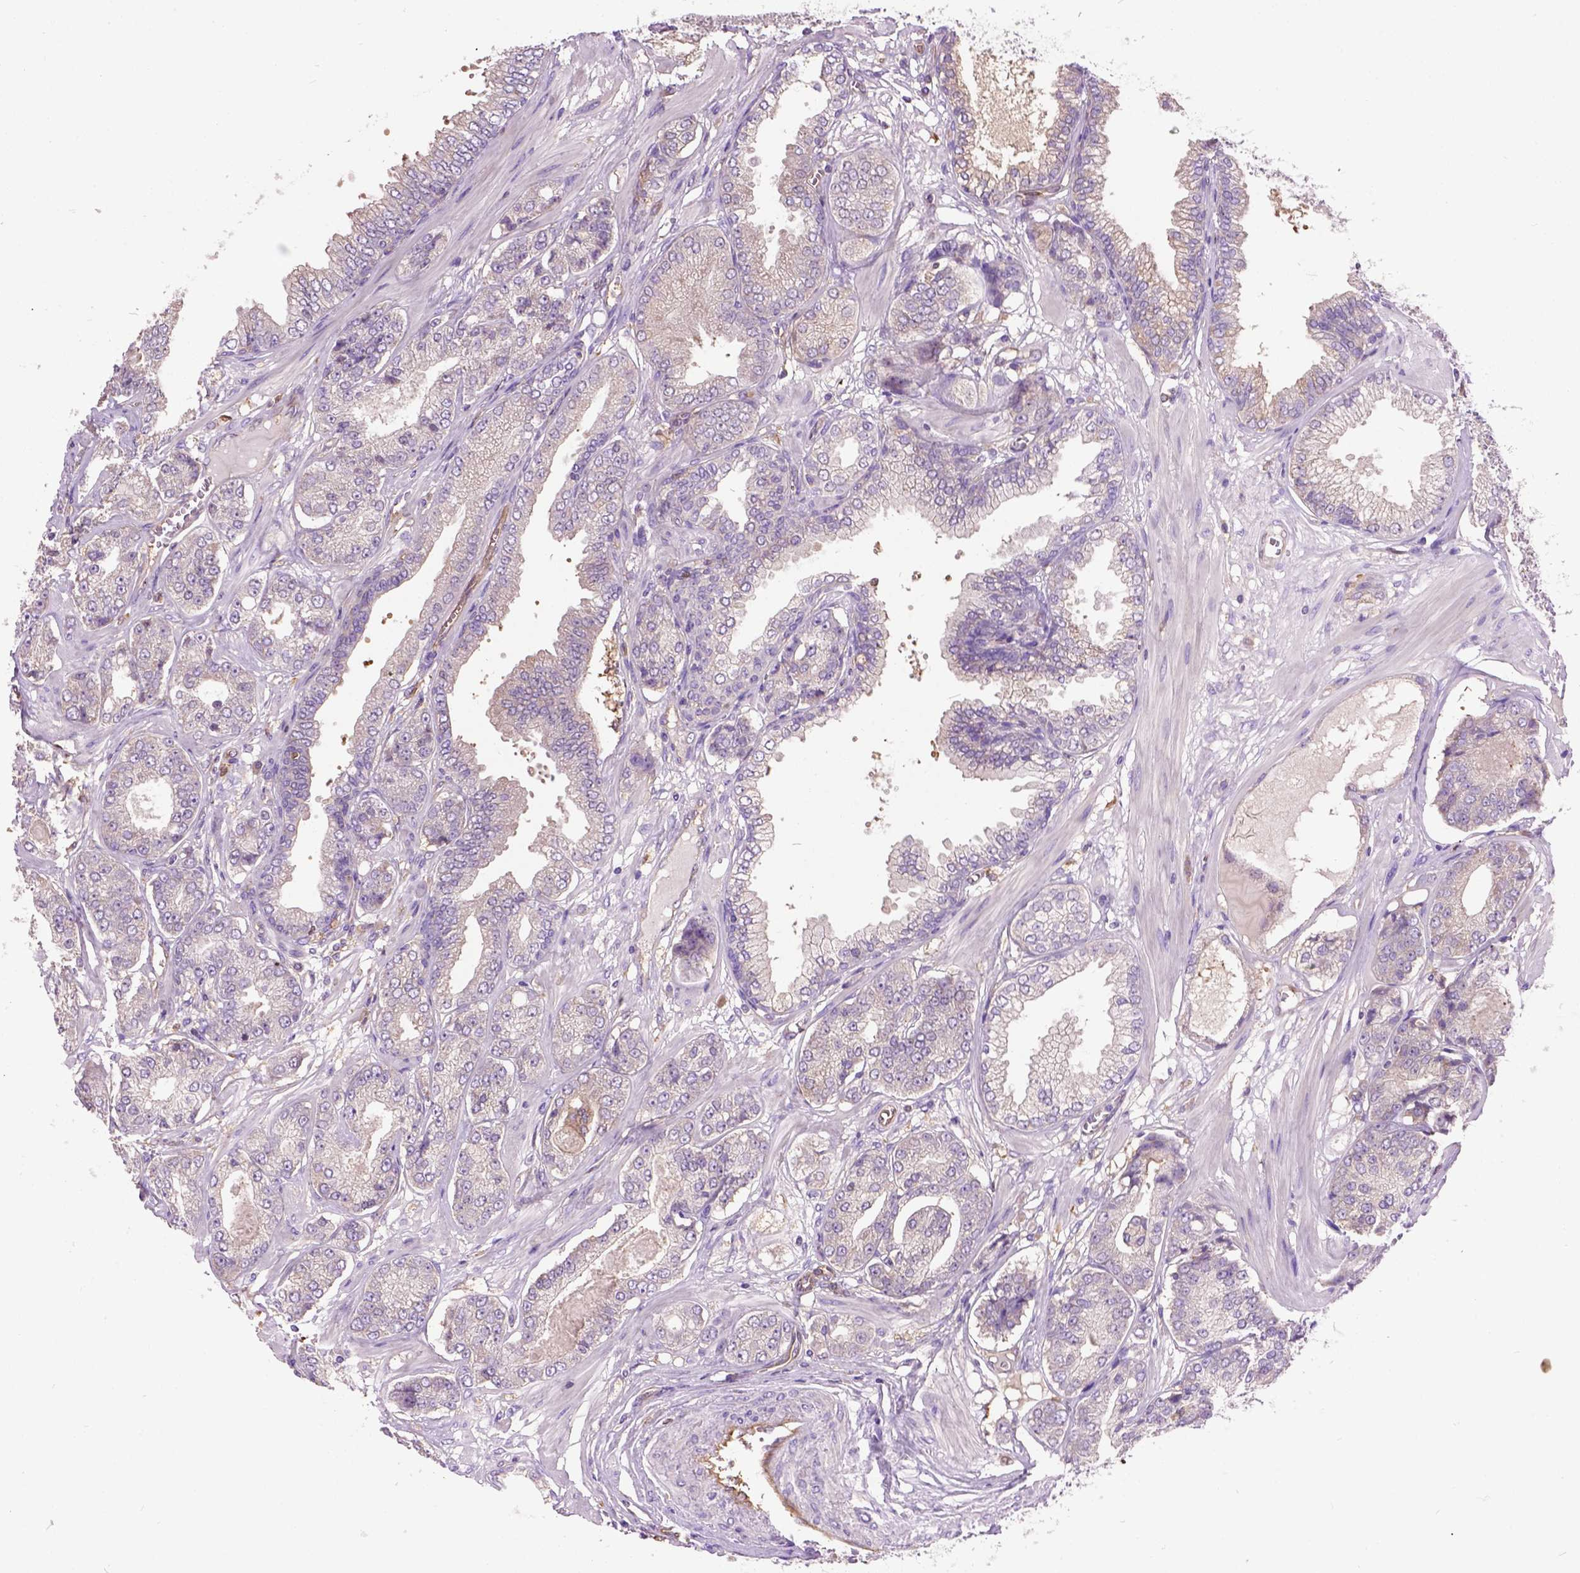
{"staining": {"intensity": "negative", "quantity": "none", "location": "none"}, "tissue": "prostate cancer", "cell_type": "Tumor cells", "image_type": "cancer", "snomed": [{"axis": "morphology", "description": "Adenocarcinoma, NOS"}, {"axis": "topography", "description": "Prostate"}], "caption": "High magnification brightfield microscopy of prostate adenocarcinoma stained with DAB (3,3'-diaminobenzidine) (brown) and counterstained with hematoxylin (blue): tumor cells show no significant positivity.", "gene": "SEMA4F", "patient": {"sex": "male", "age": 64}}